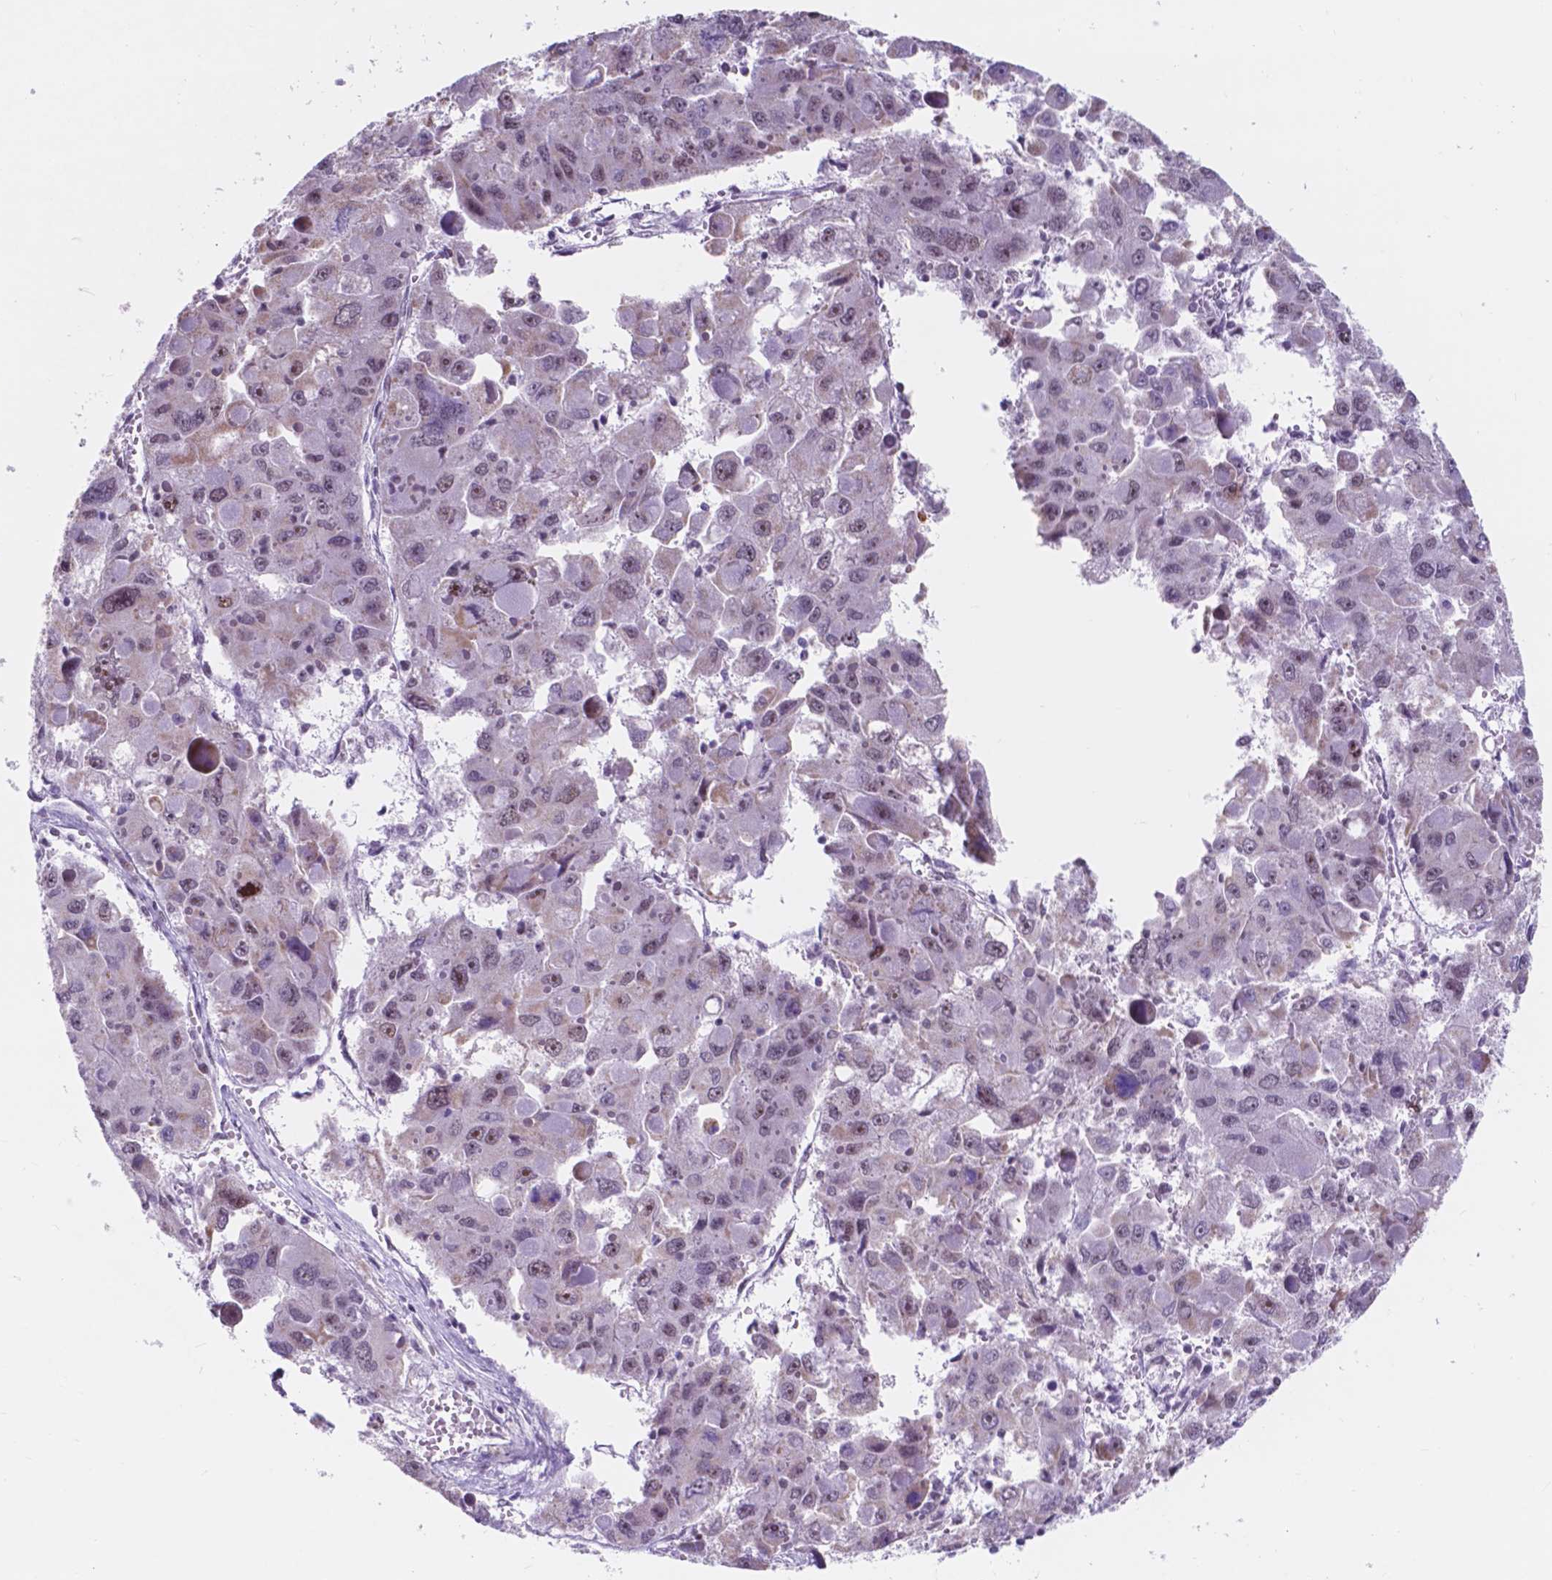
{"staining": {"intensity": "moderate", "quantity": "<25%", "location": "nuclear"}, "tissue": "liver cancer", "cell_type": "Tumor cells", "image_type": "cancer", "snomed": [{"axis": "morphology", "description": "Carcinoma, Hepatocellular, NOS"}, {"axis": "topography", "description": "Liver"}], "caption": "This micrograph displays IHC staining of human liver cancer (hepatocellular carcinoma), with low moderate nuclear expression in approximately <25% of tumor cells.", "gene": "BCAS2", "patient": {"sex": "female", "age": 41}}